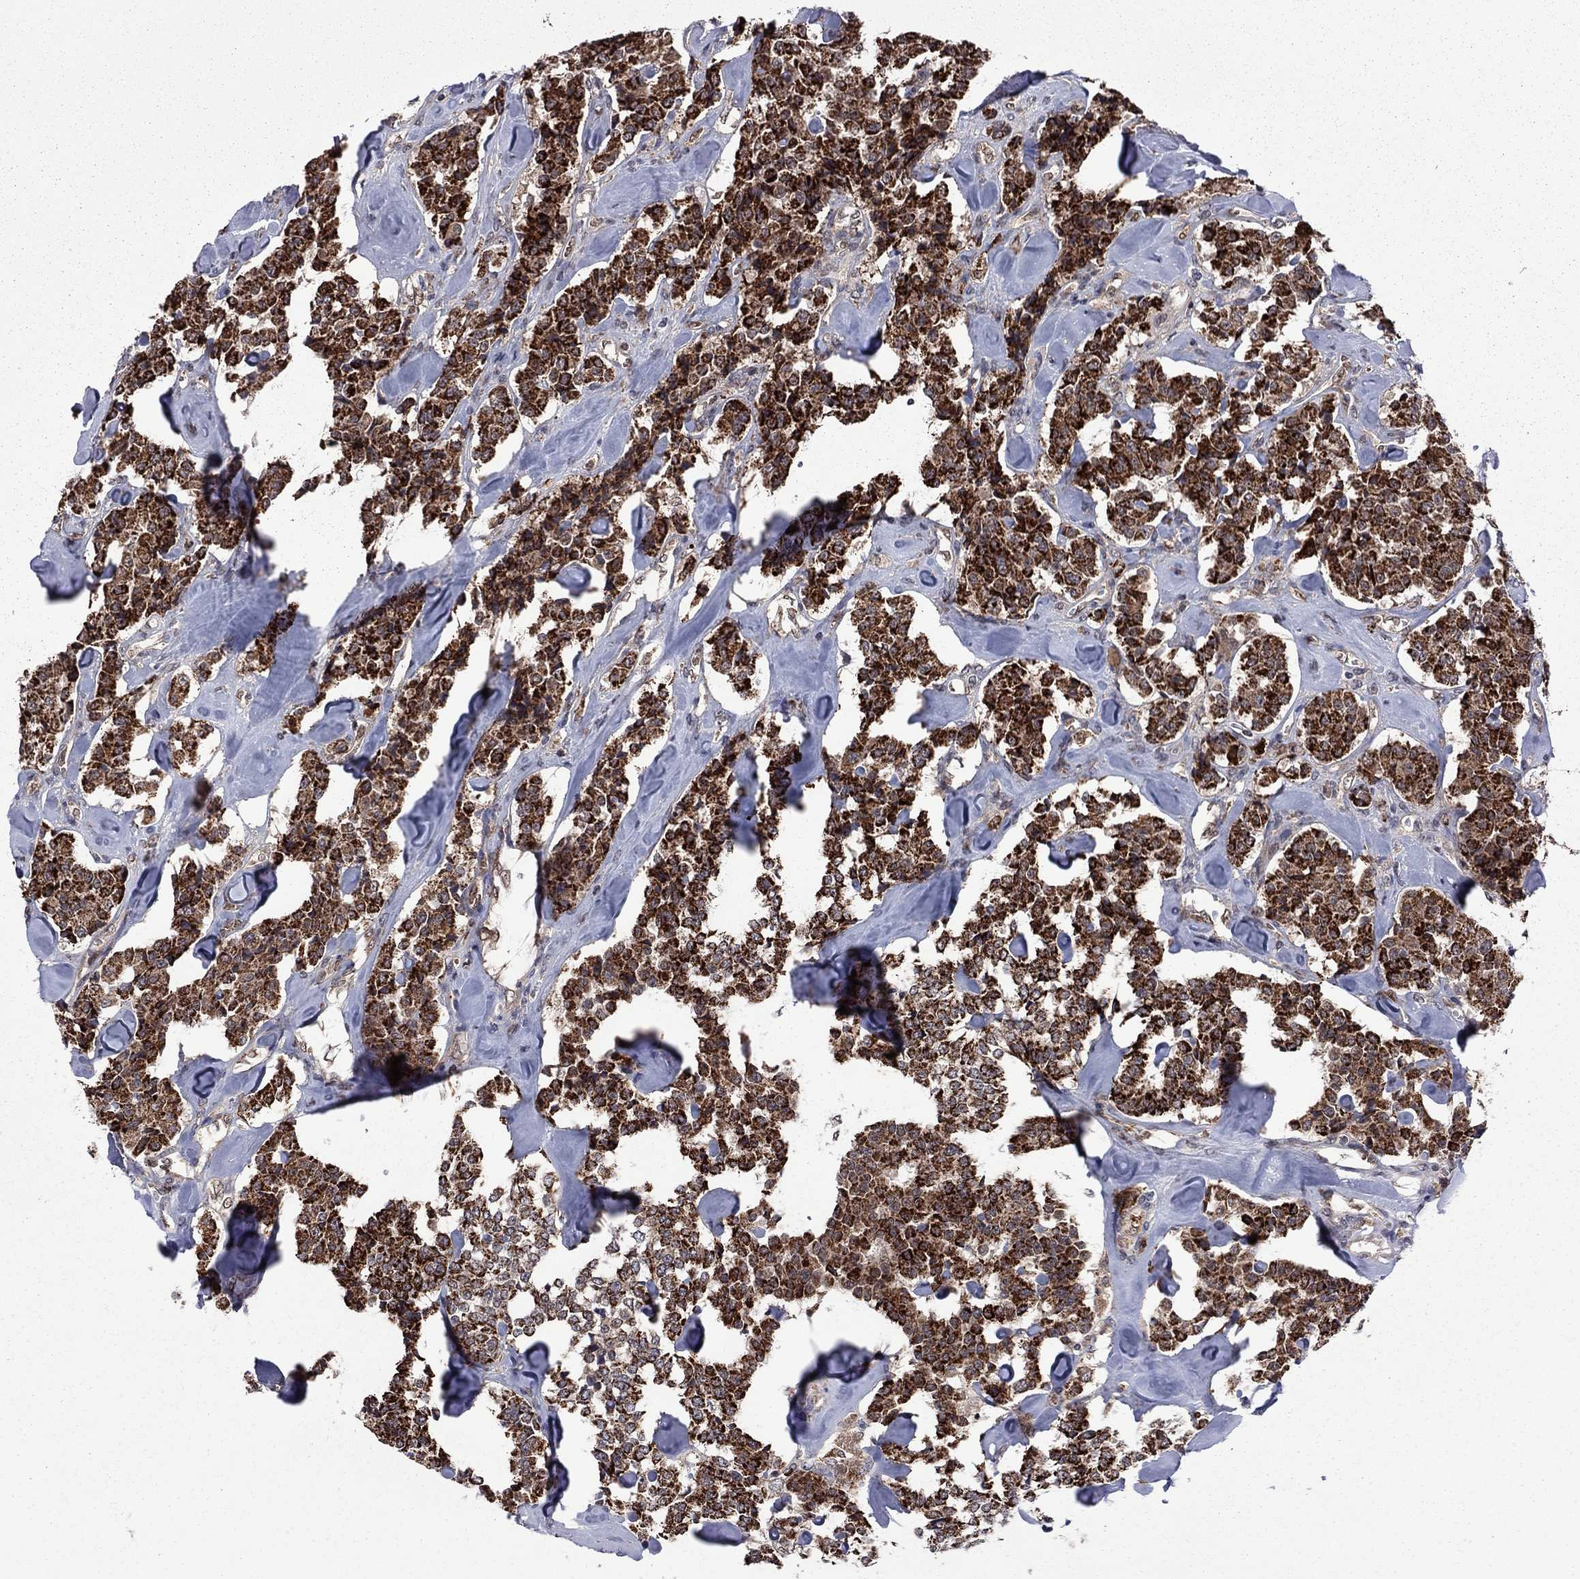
{"staining": {"intensity": "strong", "quantity": ">75%", "location": "cytoplasmic/membranous"}, "tissue": "carcinoid", "cell_type": "Tumor cells", "image_type": "cancer", "snomed": [{"axis": "morphology", "description": "Carcinoid, malignant, NOS"}, {"axis": "topography", "description": "Pancreas"}], "caption": "IHC of human carcinoid (malignant) demonstrates high levels of strong cytoplasmic/membranous staining in approximately >75% of tumor cells.", "gene": "GPAA1", "patient": {"sex": "male", "age": 41}}